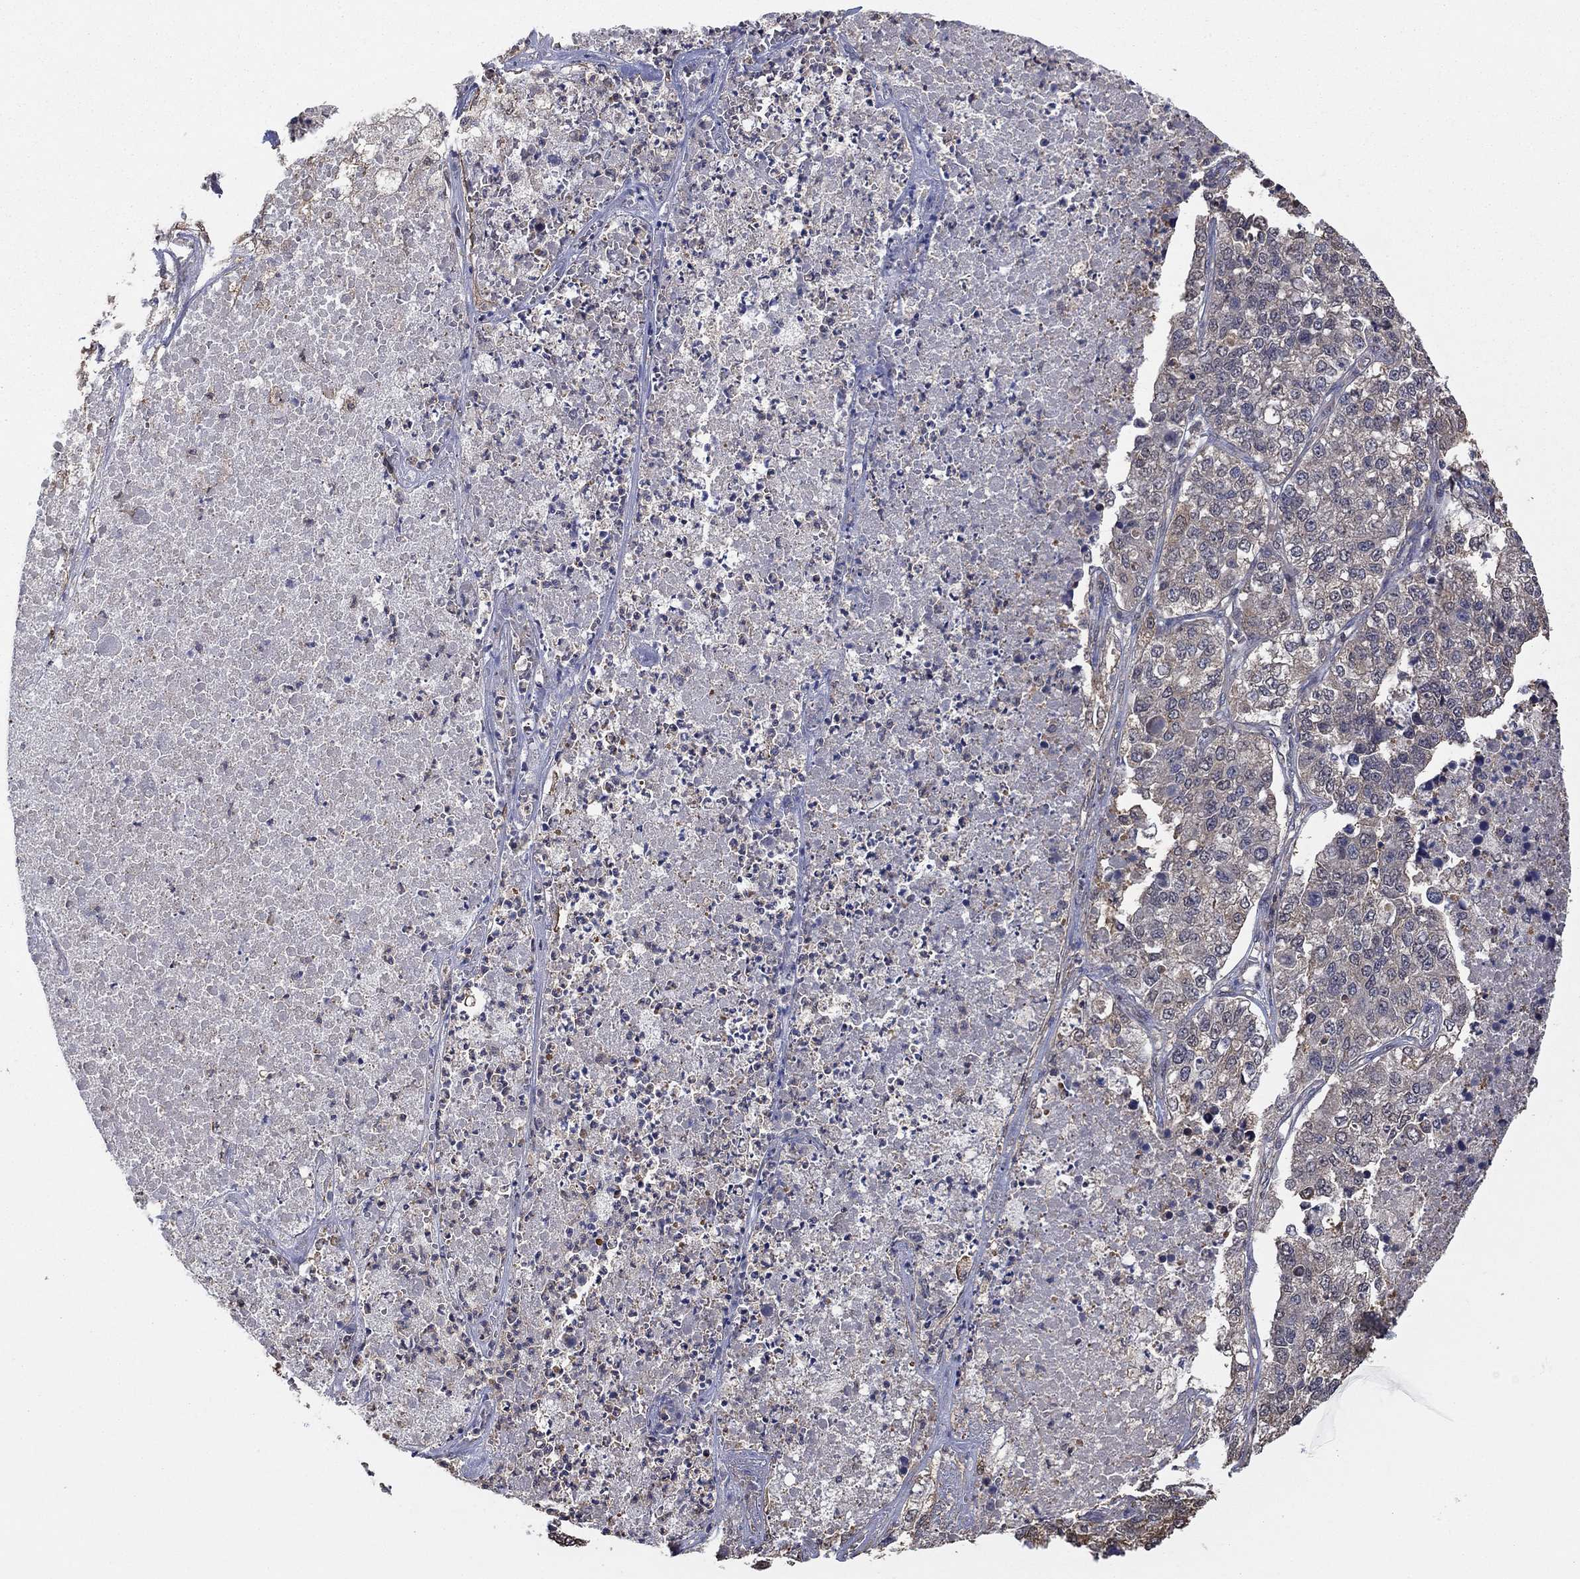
{"staining": {"intensity": "moderate", "quantity": "<25%", "location": "cytoplasmic/membranous"}, "tissue": "lung cancer", "cell_type": "Tumor cells", "image_type": "cancer", "snomed": [{"axis": "morphology", "description": "Adenocarcinoma, NOS"}, {"axis": "topography", "description": "Lung"}], "caption": "This histopathology image demonstrates lung adenocarcinoma stained with immunohistochemistry to label a protein in brown. The cytoplasmic/membranous of tumor cells show moderate positivity for the protein. Nuclei are counter-stained blue.", "gene": "RNF114", "patient": {"sex": "male", "age": 49}}